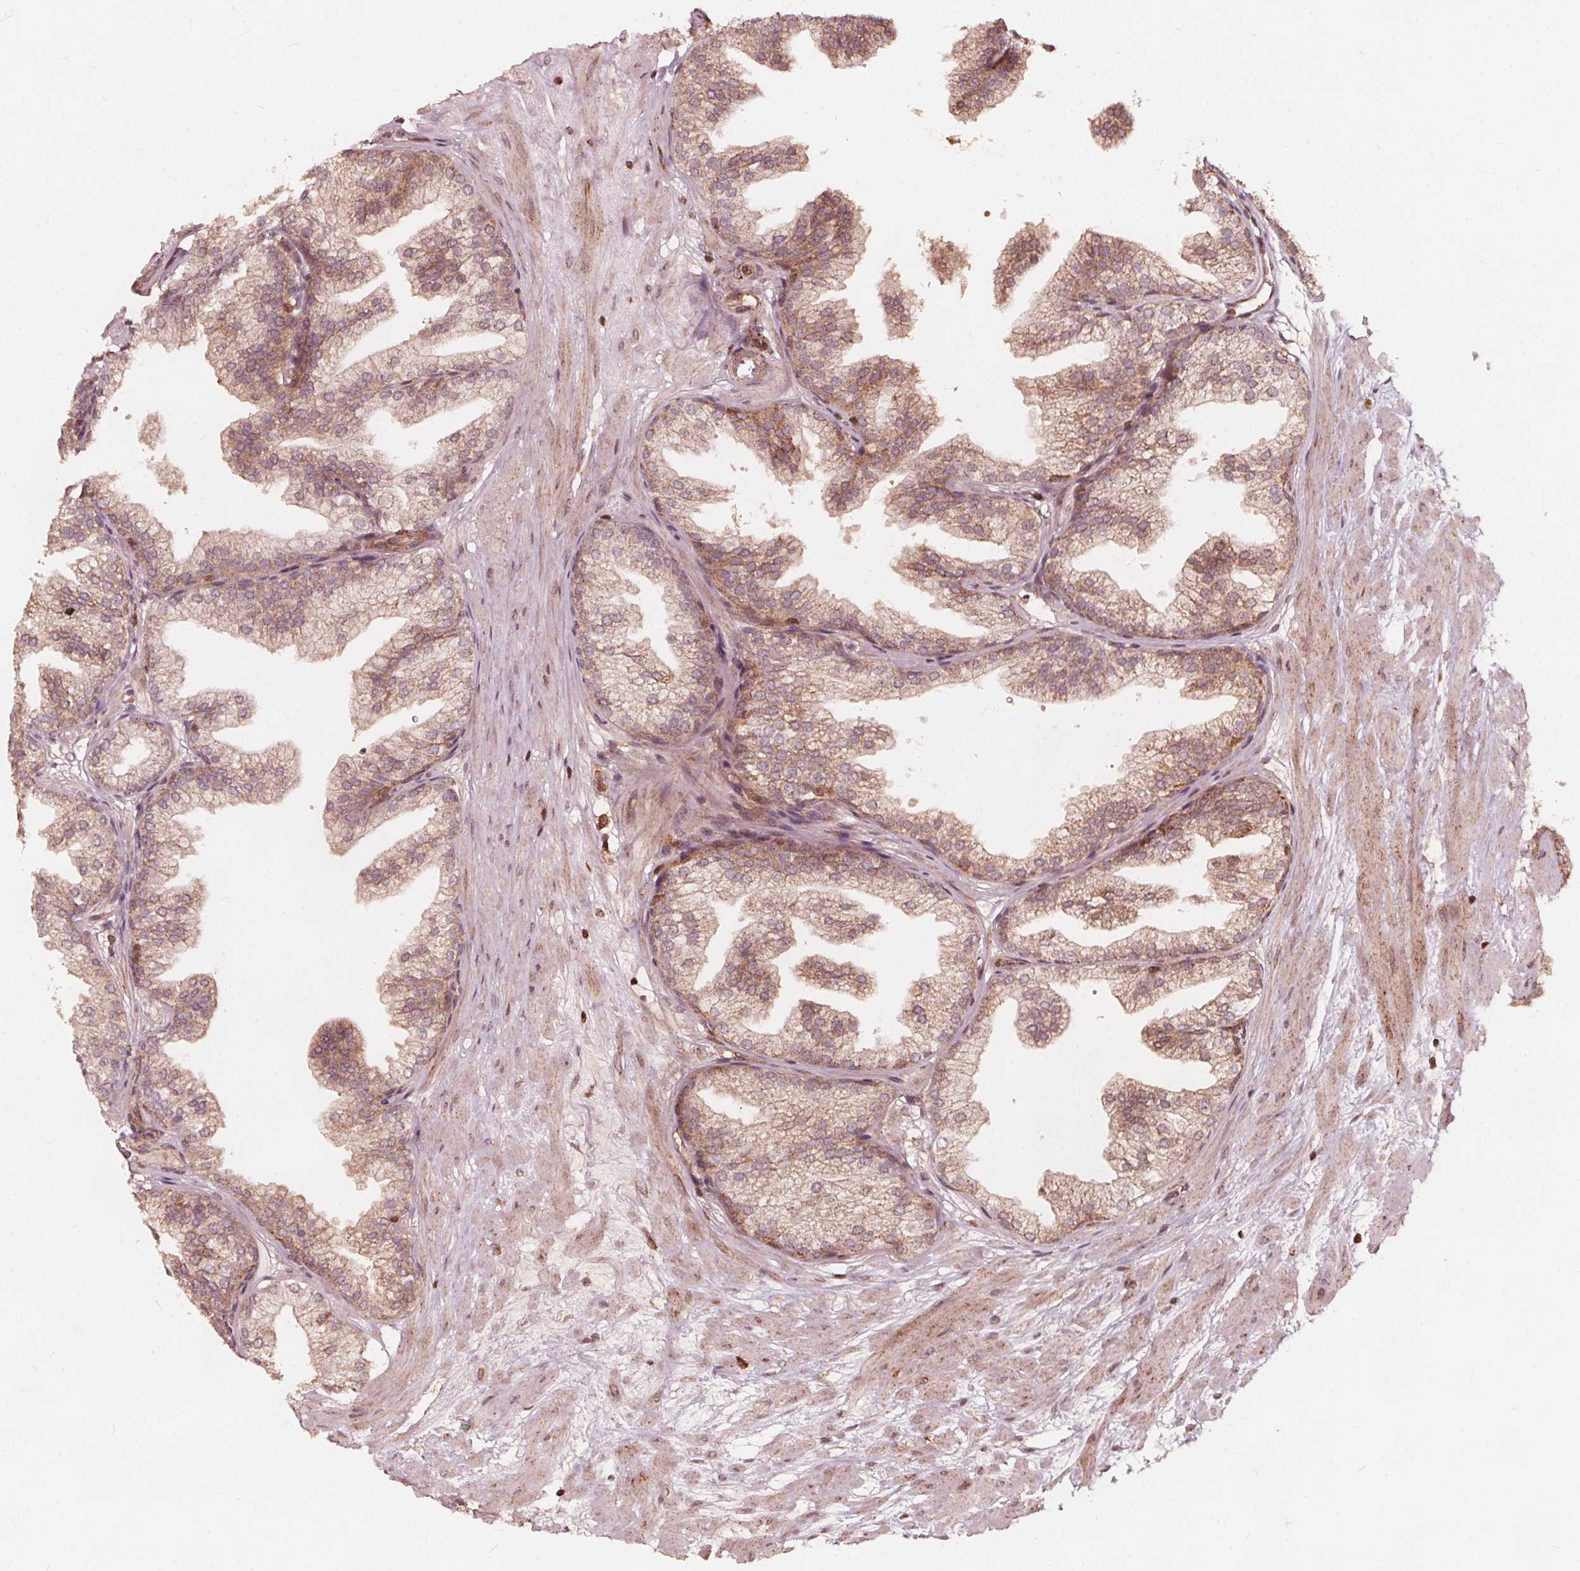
{"staining": {"intensity": "moderate", "quantity": "25%-75%", "location": "cytoplasmic/membranous"}, "tissue": "prostate", "cell_type": "Glandular cells", "image_type": "normal", "snomed": [{"axis": "morphology", "description": "Normal tissue, NOS"}, {"axis": "topography", "description": "Prostate"}], "caption": "A brown stain shows moderate cytoplasmic/membranous expression of a protein in glandular cells of normal prostate.", "gene": "AIP", "patient": {"sex": "male", "age": 37}}